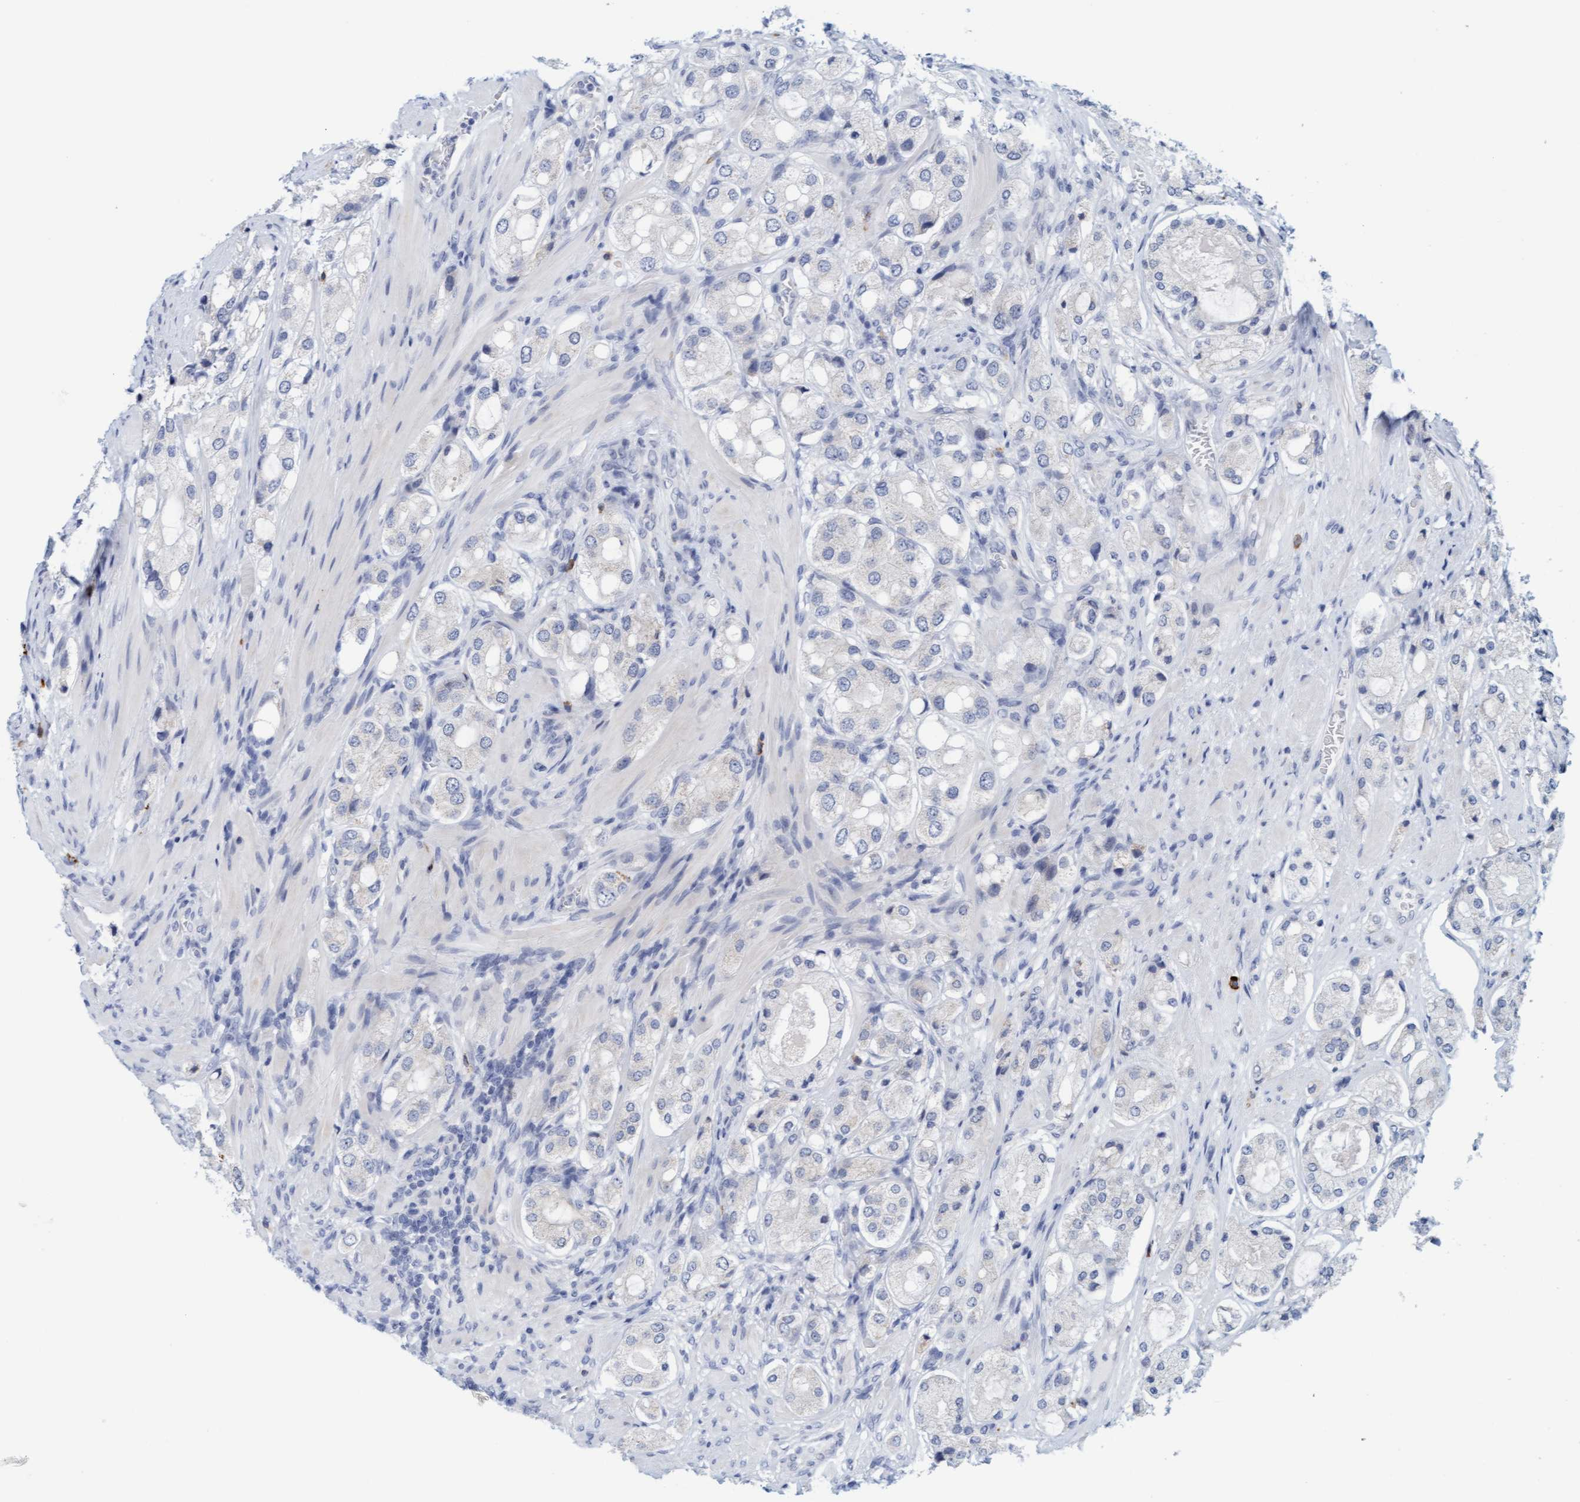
{"staining": {"intensity": "negative", "quantity": "none", "location": "none"}, "tissue": "prostate cancer", "cell_type": "Tumor cells", "image_type": "cancer", "snomed": [{"axis": "morphology", "description": "Adenocarcinoma, High grade"}, {"axis": "topography", "description": "Prostate"}], "caption": "DAB immunohistochemical staining of human prostate cancer (high-grade adenocarcinoma) reveals no significant positivity in tumor cells.", "gene": "CPA3", "patient": {"sex": "male", "age": 65}}